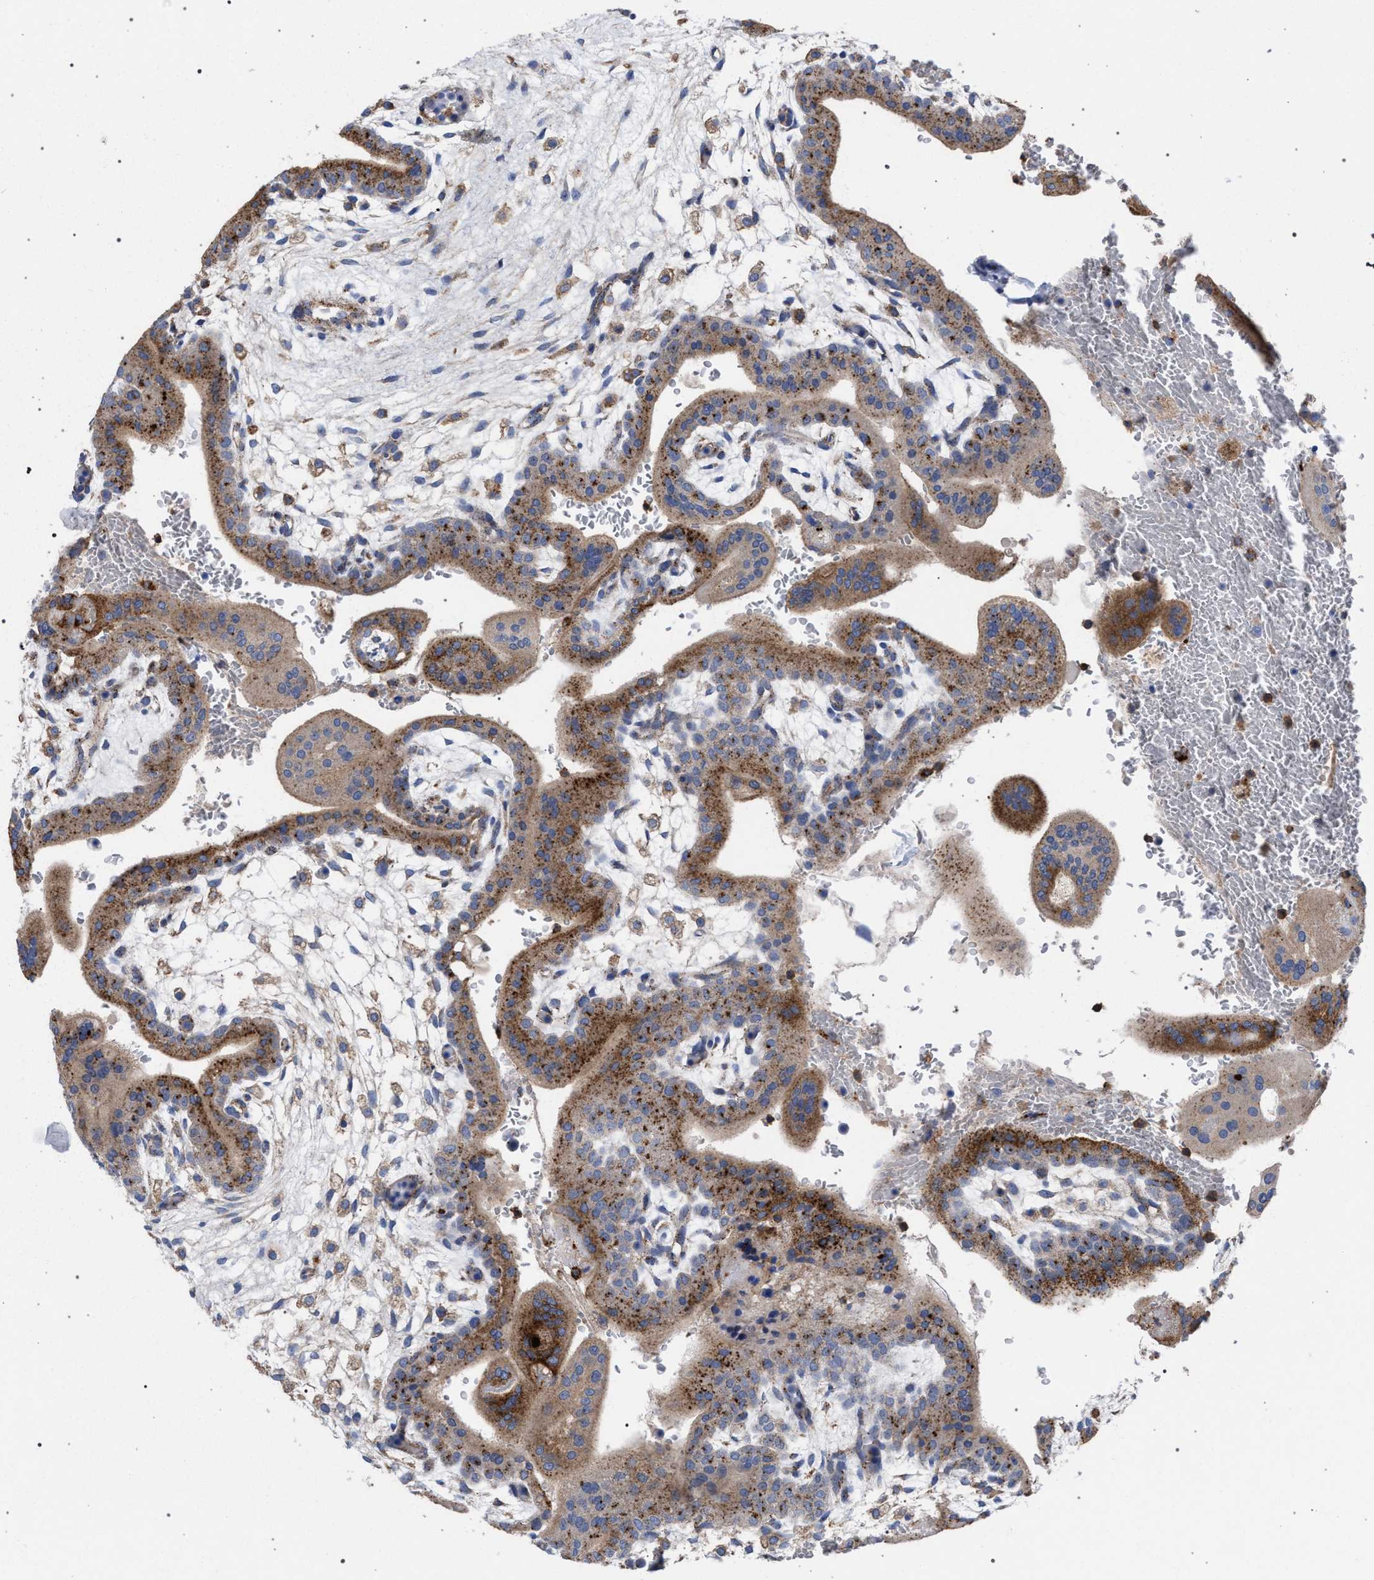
{"staining": {"intensity": "moderate", "quantity": "<25%", "location": "cytoplasmic/membranous"}, "tissue": "placenta", "cell_type": "Decidual cells", "image_type": "normal", "snomed": [{"axis": "morphology", "description": "Normal tissue, NOS"}, {"axis": "topography", "description": "Placenta"}], "caption": "Placenta stained for a protein (brown) shows moderate cytoplasmic/membranous positive positivity in approximately <25% of decidual cells.", "gene": "PPT1", "patient": {"sex": "female", "age": 35}}